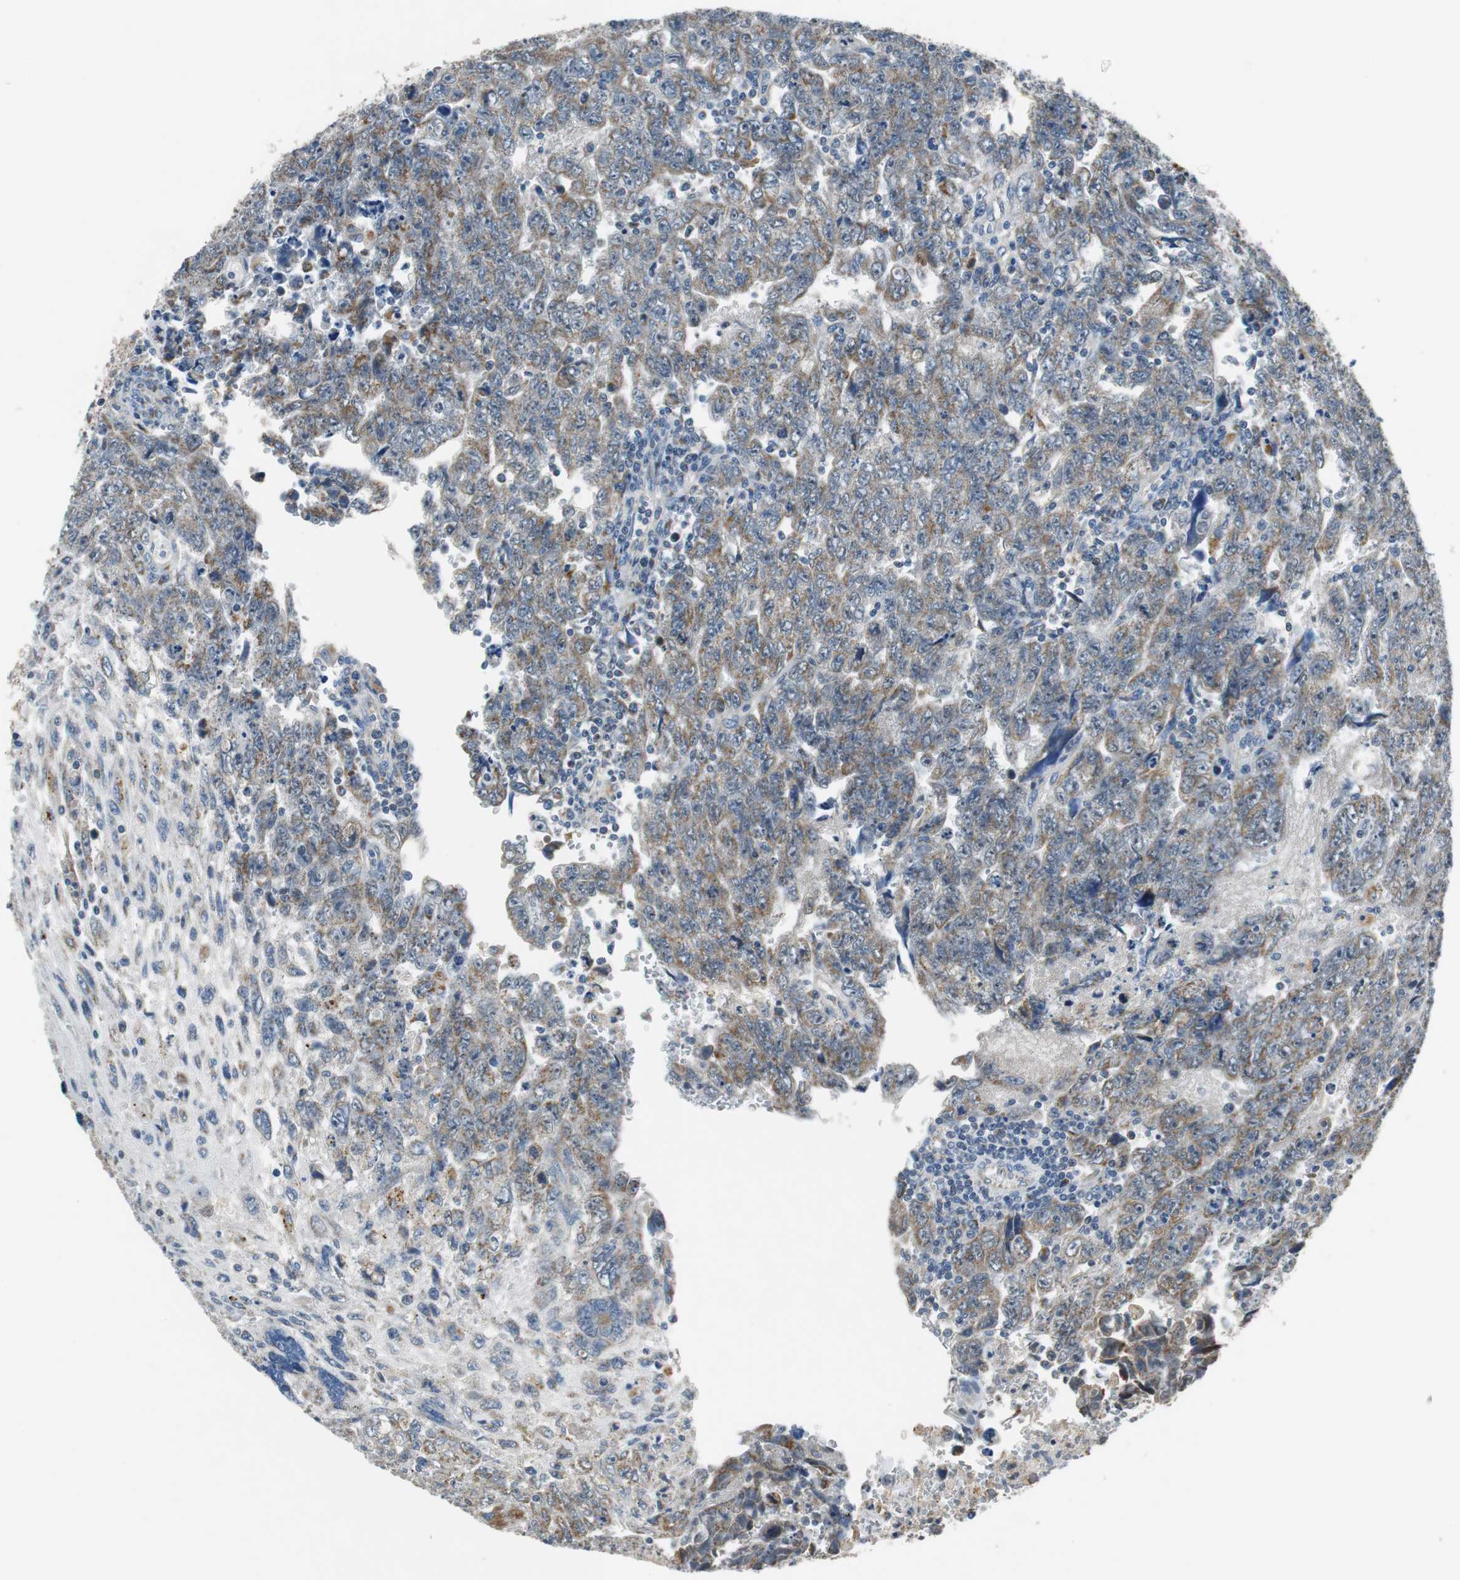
{"staining": {"intensity": "moderate", "quantity": ">75%", "location": "cytoplasmic/membranous"}, "tissue": "testis cancer", "cell_type": "Tumor cells", "image_type": "cancer", "snomed": [{"axis": "morphology", "description": "Carcinoma, Embryonal, NOS"}, {"axis": "topography", "description": "Testis"}], "caption": "Immunohistochemistry histopathology image of testis cancer stained for a protein (brown), which demonstrates medium levels of moderate cytoplasmic/membranous staining in about >75% of tumor cells.", "gene": "NLGN1", "patient": {"sex": "male", "age": 28}}